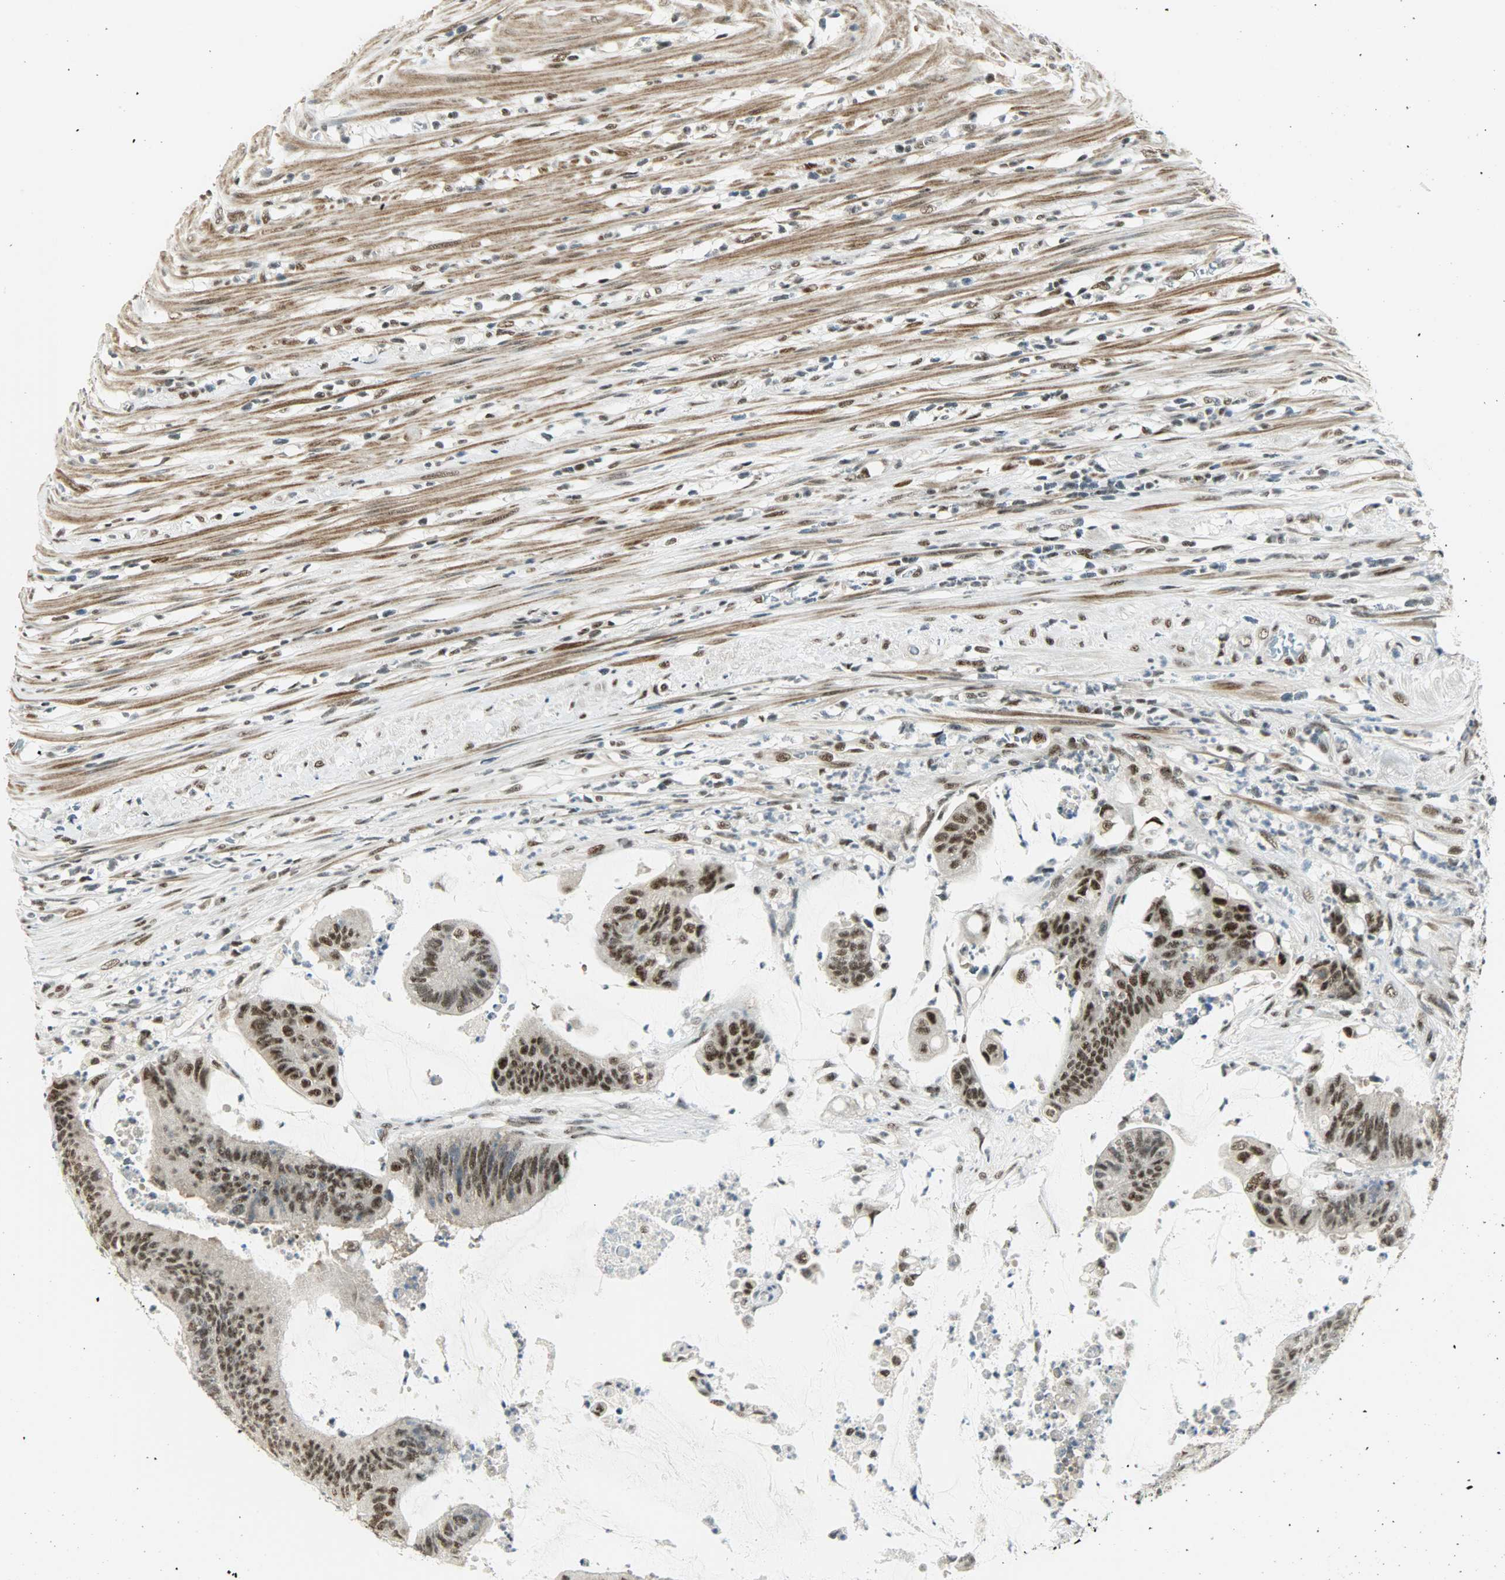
{"staining": {"intensity": "strong", "quantity": ">75%", "location": "nuclear"}, "tissue": "colorectal cancer", "cell_type": "Tumor cells", "image_type": "cancer", "snomed": [{"axis": "morphology", "description": "Adenocarcinoma, NOS"}, {"axis": "topography", "description": "Rectum"}], "caption": "Immunohistochemical staining of colorectal adenocarcinoma displays high levels of strong nuclear staining in approximately >75% of tumor cells. (DAB = brown stain, brightfield microscopy at high magnification).", "gene": "SUGP1", "patient": {"sex": "female", "age": 66}}